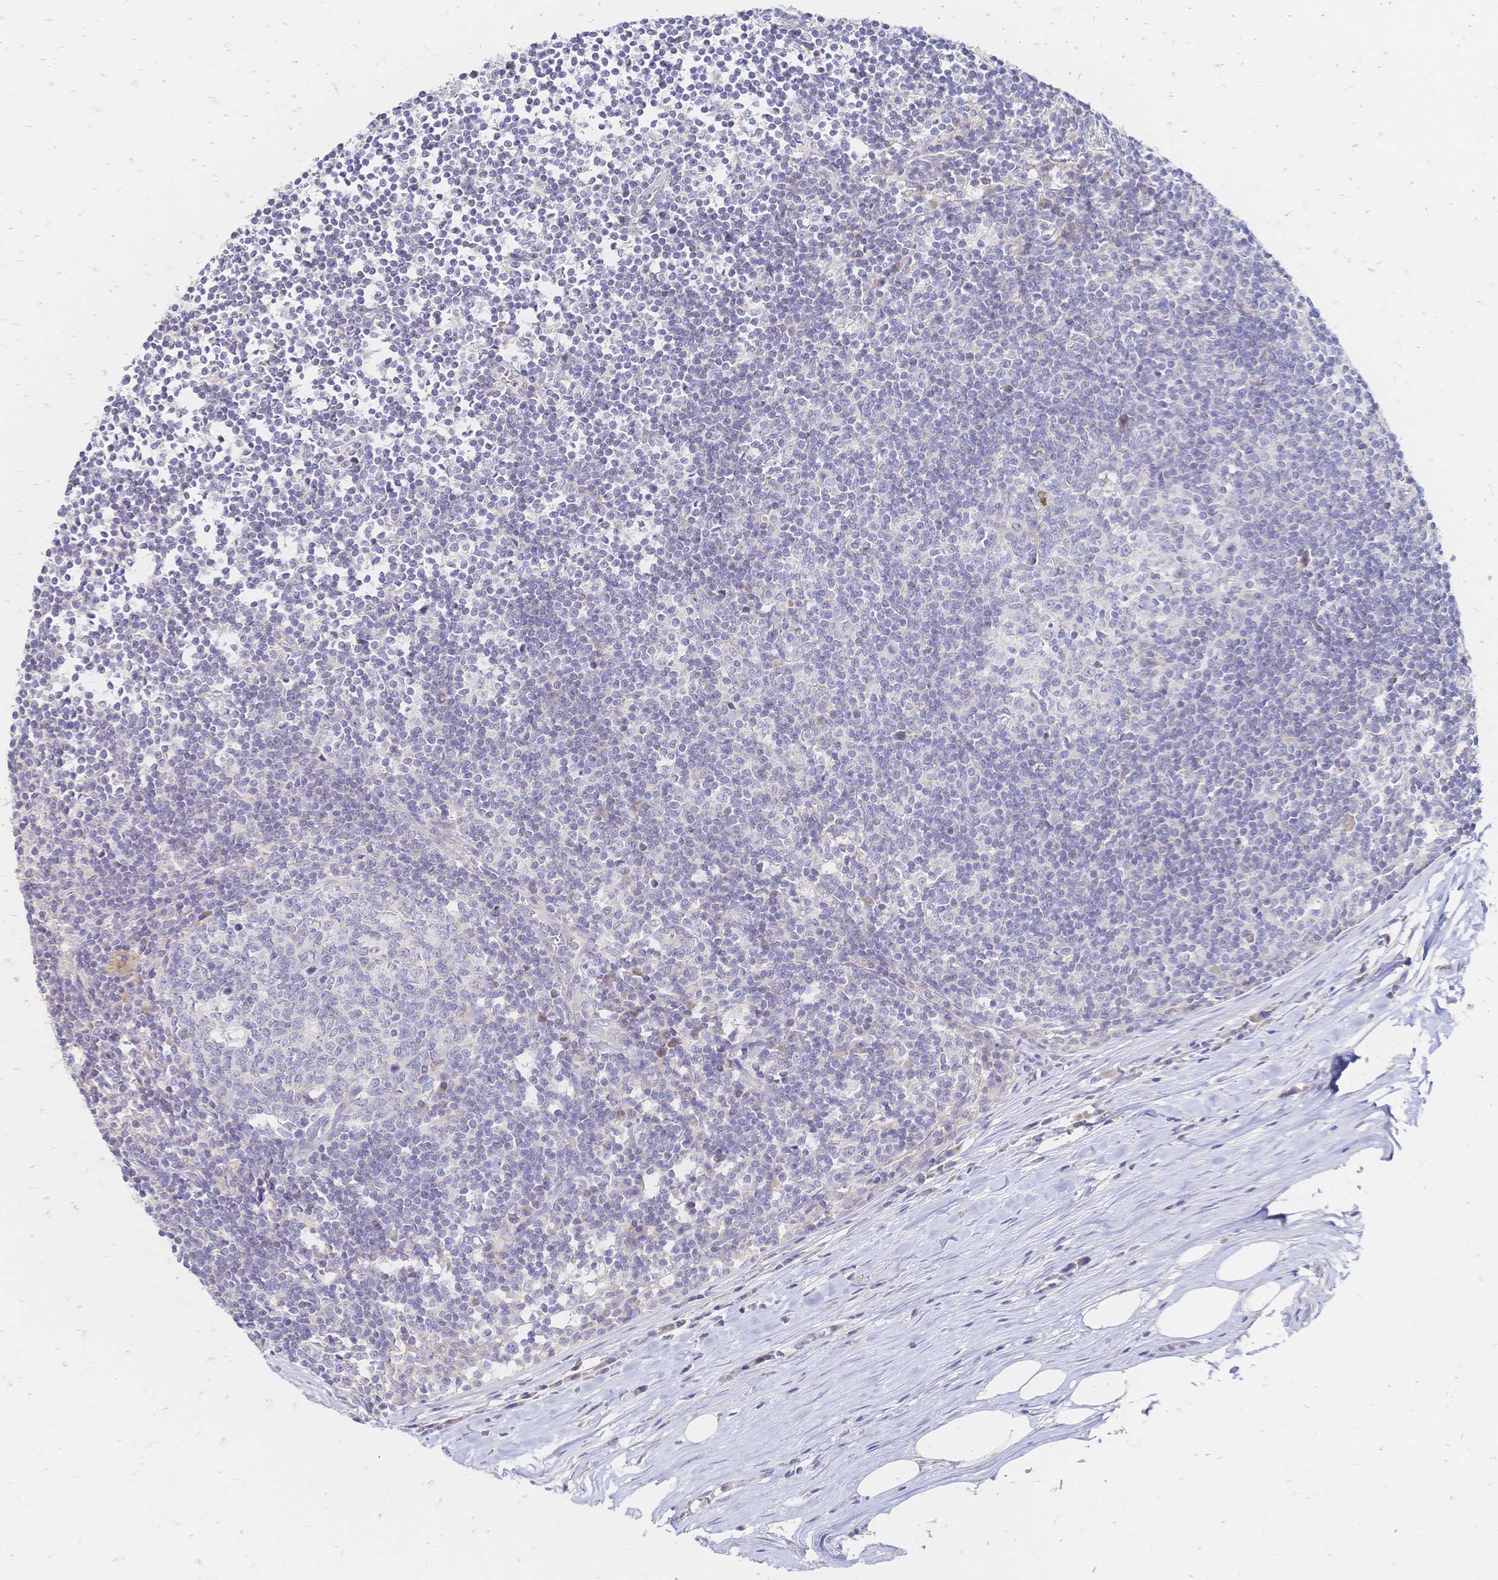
{"staining": {"intensity": "negative", "quantity": "none", "location": "none"}, "tissue": "lymph node", "cell_type": "Germinal center cells", "image_type": "normal", "snomed": [{"axis": "morphology", "description": "Normal tissue, NOS"}, {"axis": "topography", "description": "Lymph node"}], "caption": "Germinal center cells are negative for protein expression in benign human lymph node. (Brightfield microscopy of DAB immunohistochemistry at high magnification).", "gene": "VWC2L", "patient": {"sex": "male", "age": 67}}